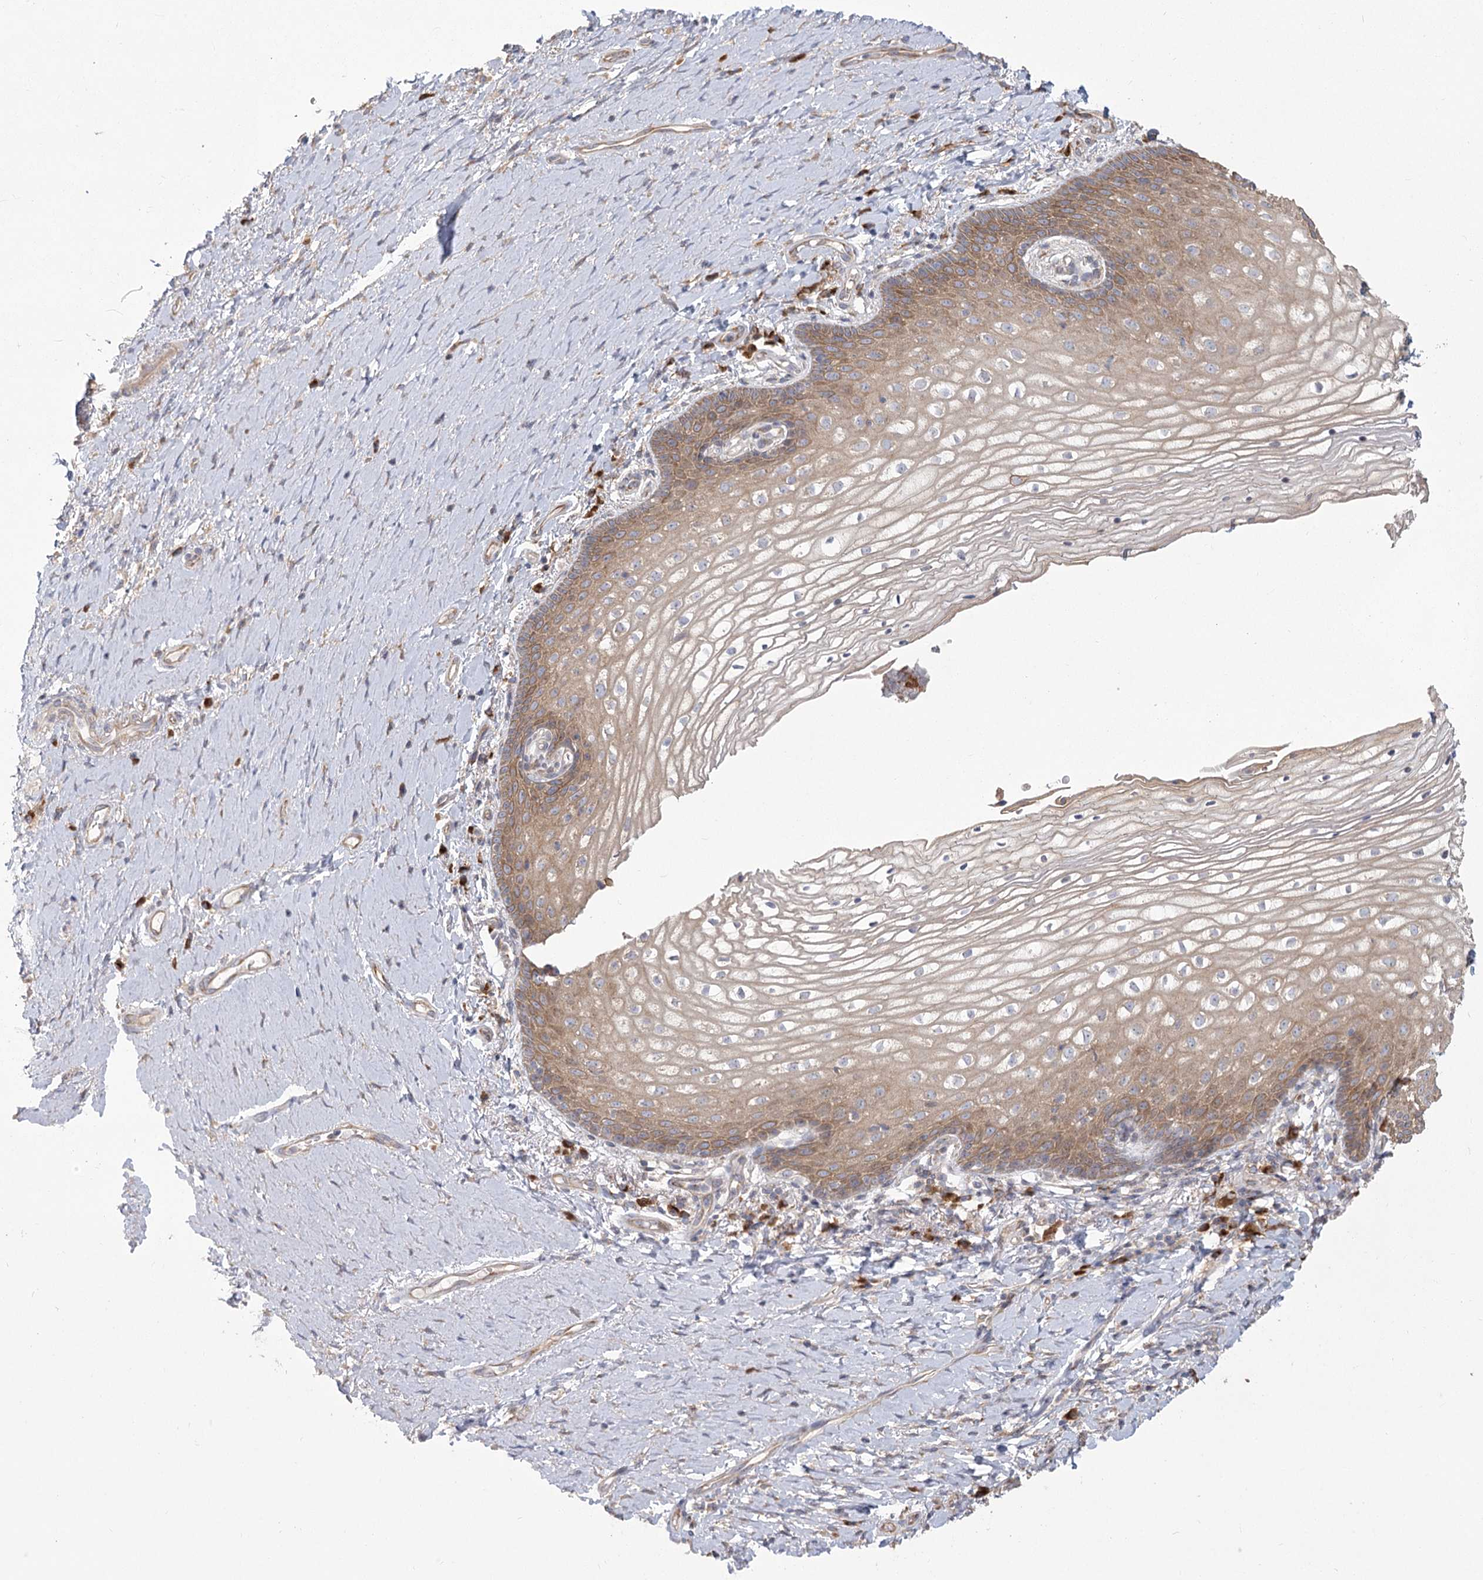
{"staining": {"intensity": "moderate", "quantity": ">75%", "location": "cytoplasmic/membranous"}, "tissue": "vagina", "cell_type": "Squamous epithelial cells", "image_type": "normal", "snomed": [{"axis": "morphology", "description": "Normal tissue, NOS"}, {"axis": "topography", "description": "Vagina"}], "caption": "This photomicrograph reveals immunohistochemistry staining of benign human vagina, with medium moderate cytoplasmic/membranous staining in approximately >75% of squamous epithelial cells.", "gene": "CNTLN", "patient": {"sex": "female", "age": 60}}